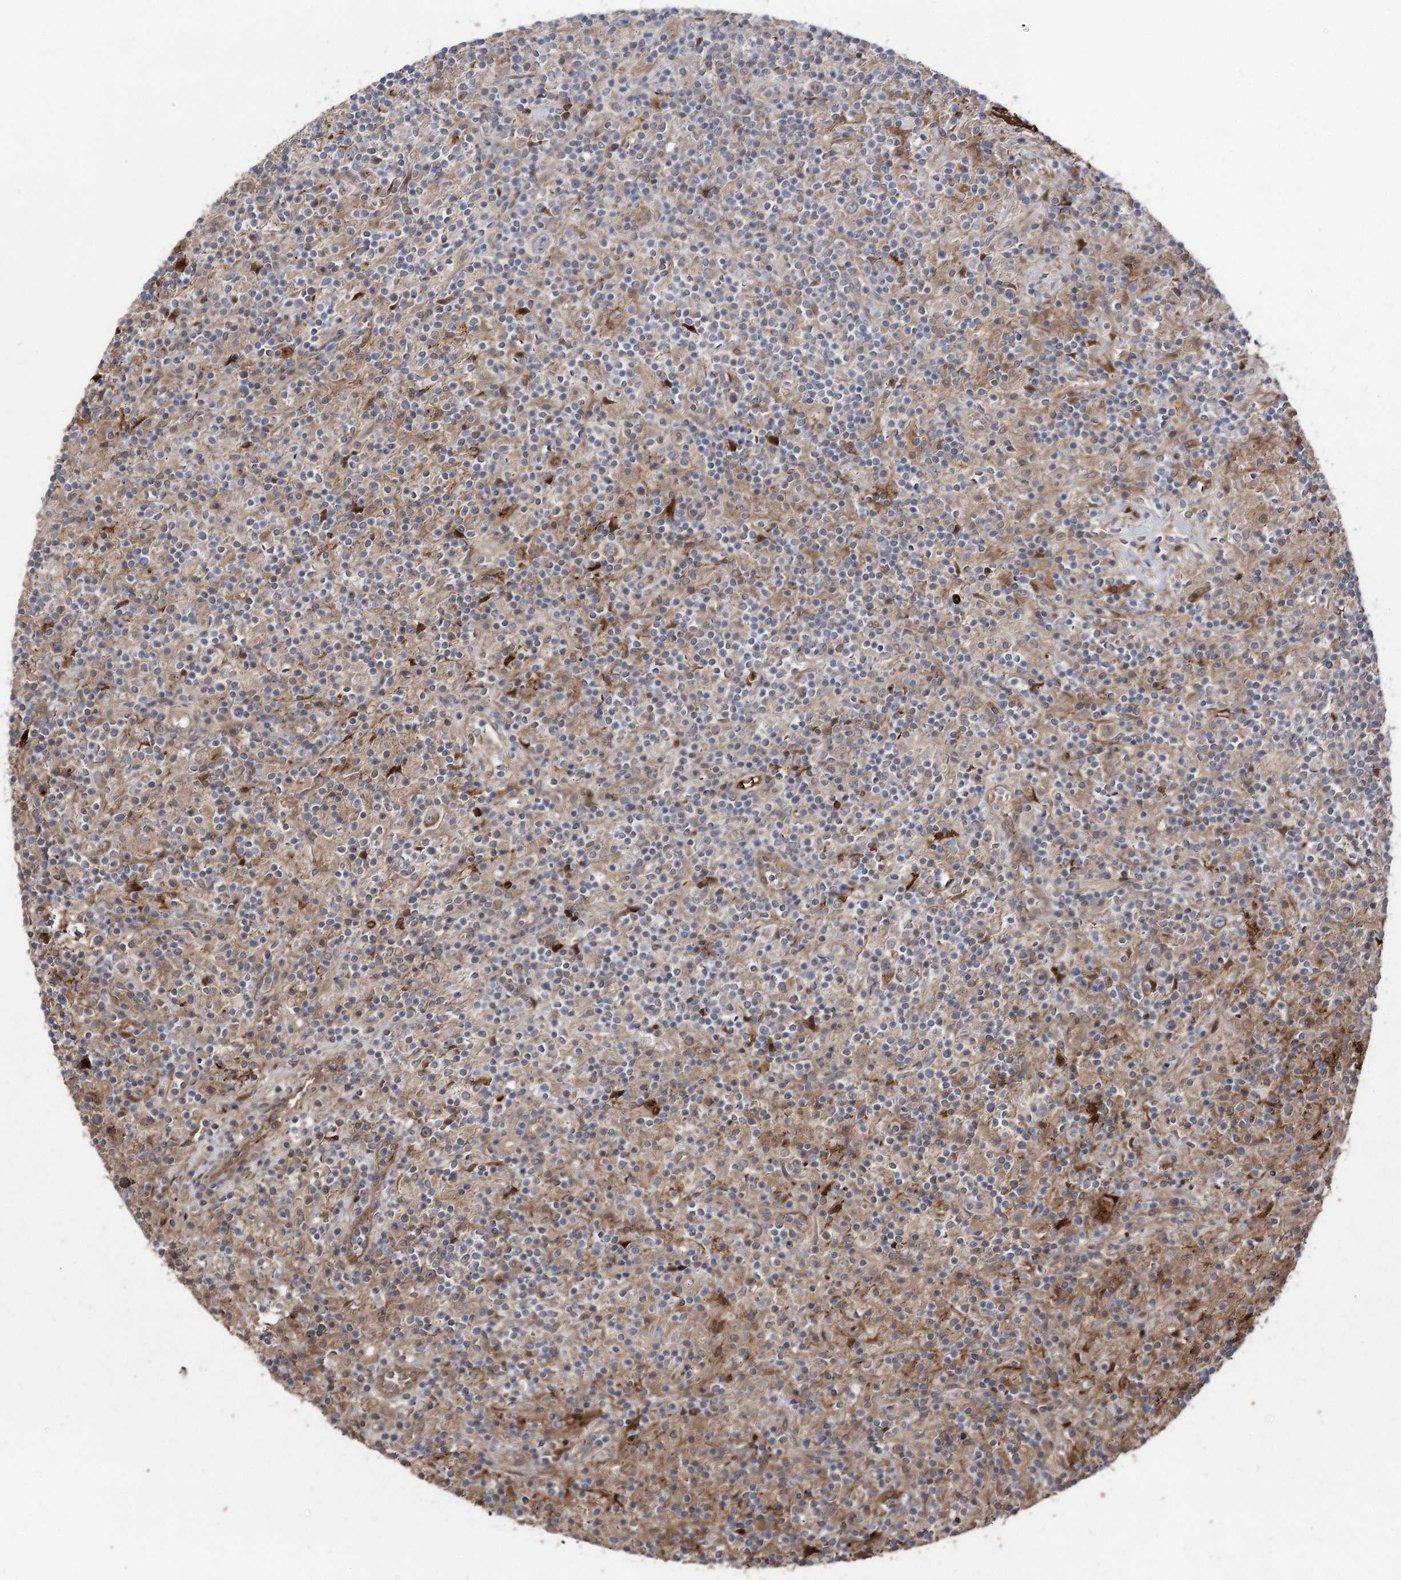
{"staining": {"intensity": "moderate", "quantity": "25%-75%", "location": "cytoplasmic/membranous"}, "tissue": "lymphoma", "cell_type": "Tumor cells", "image_type": "cancer", "snomed": [{"axis": "morphology", "description": "Hodgkin's disease, NOS"}, {"axis": "topography", "description": "Lymph node"}], "caption": "Tumor cells exhibit medium levels of moderate cytoplasmic/membranous staining in approximately 25%-75% of cells in human Hodgkin's disease.", "gene": "OTUD1", "patient": {"sex": "male", "age": 70}}